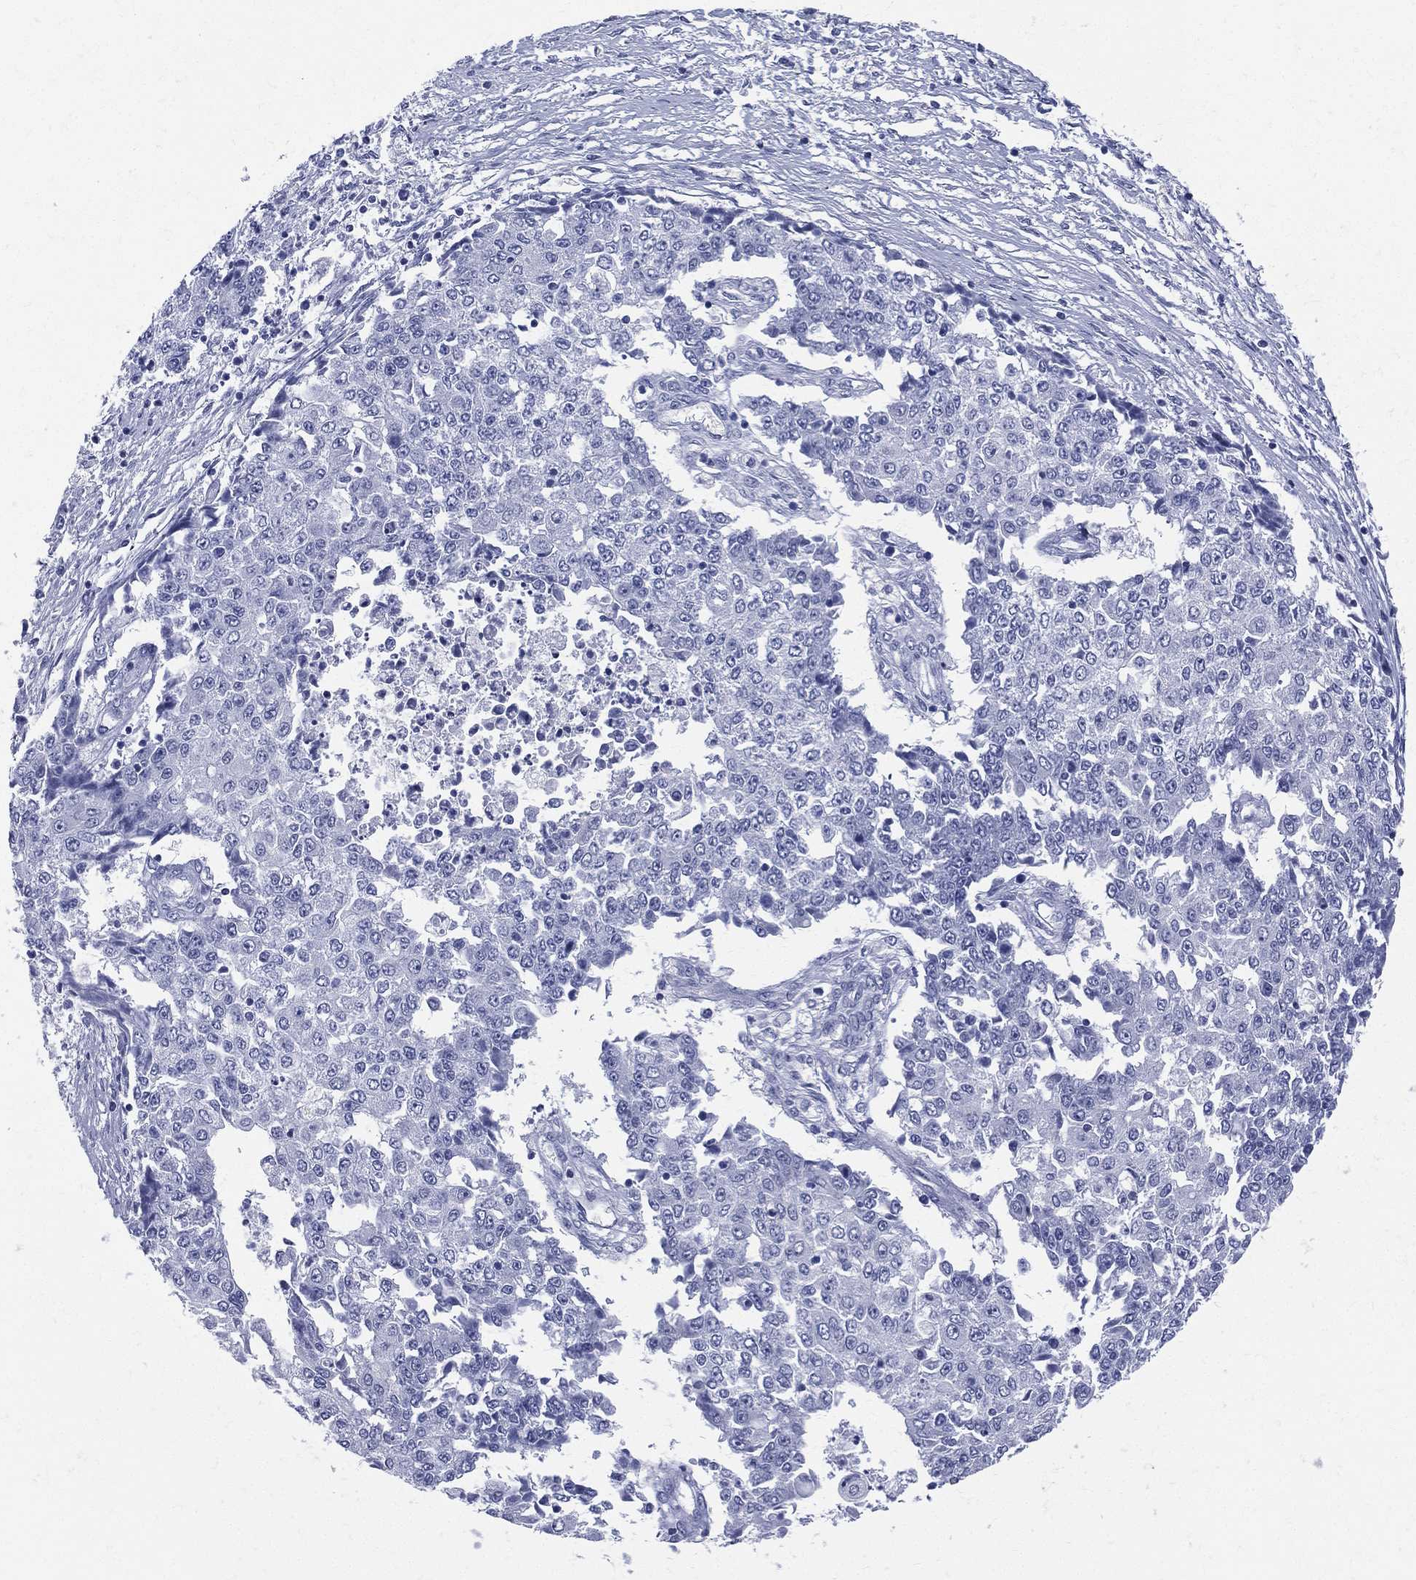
{"staining": {"intensity": "negative", "quantity": "none", "location": "none"}, "tissue": "ovarian cancer", "cell_type": "Tumor cells", "image_type": "cancer", "snomed": [{"axis": "morphology", "description": "Carcinoma, endometroid"}, {"axis": "topography", "description": "Ovary"}], "caption": "A histopathology image of ovarian cancer stained for a protein reveals no brown staining in tumor cells.", "gene": "ETNPPL", "patient": {"sex": "female", "age": 42}}